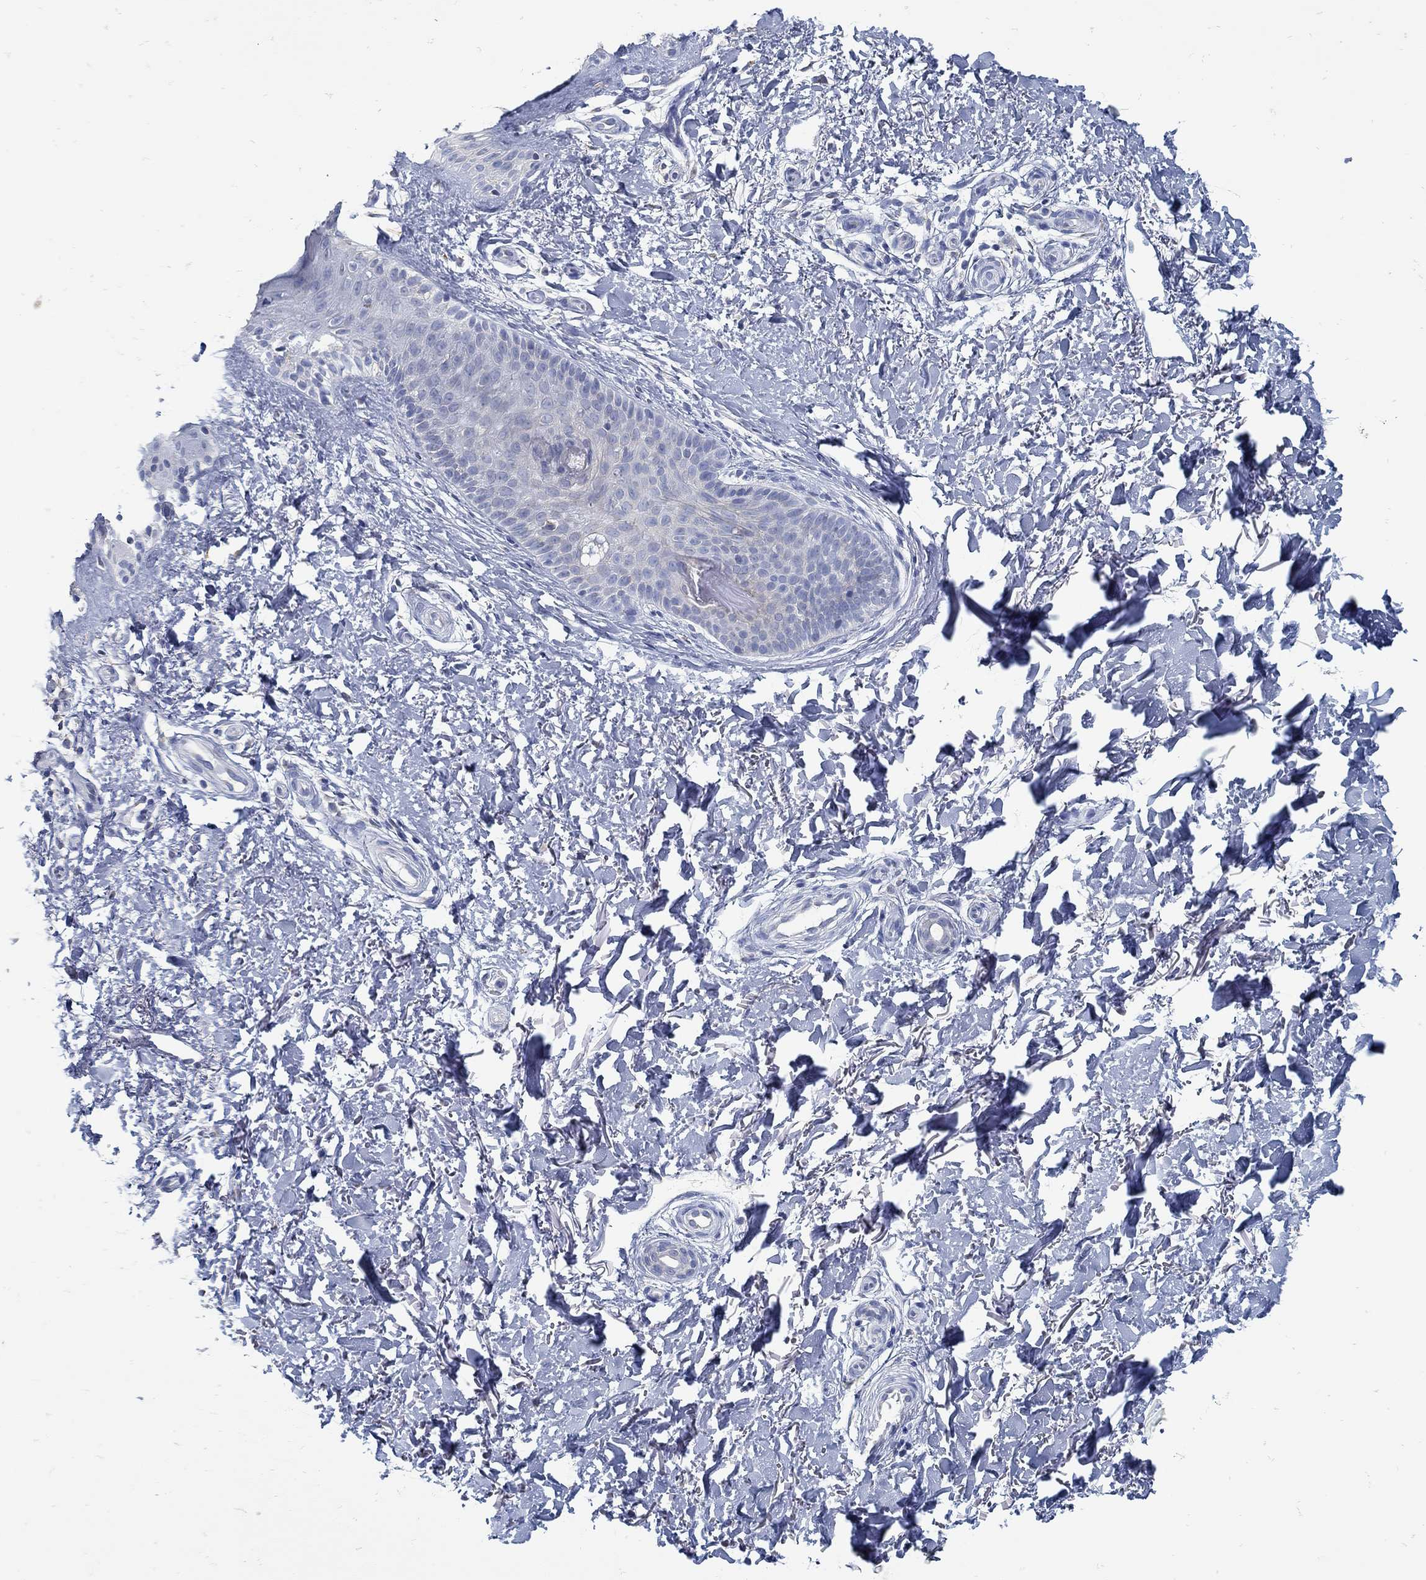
{"staining": {"intensity": "negative", "quantity": "none", "location": "none"}, "tissue": "skin", "cell_type": "Fibroblasts", "image_type": "normal", "snomed": [{"axis": "morphology", "description": "Normal tissue, NOS"}, {"axis": "morphology", "description": "Inflammation, NOS"}, {"axis": "morphology", "description": "Fibrosis, NOS"}, {"axis": "topography", "description": "Skin"}], "caption": "DAB immunohistochemical staining of unremarkable skin demonstrates no significant expression in fibroblasts.", "gene": "ZFAND4", "patient": {"sex": "male", "age": 71}}